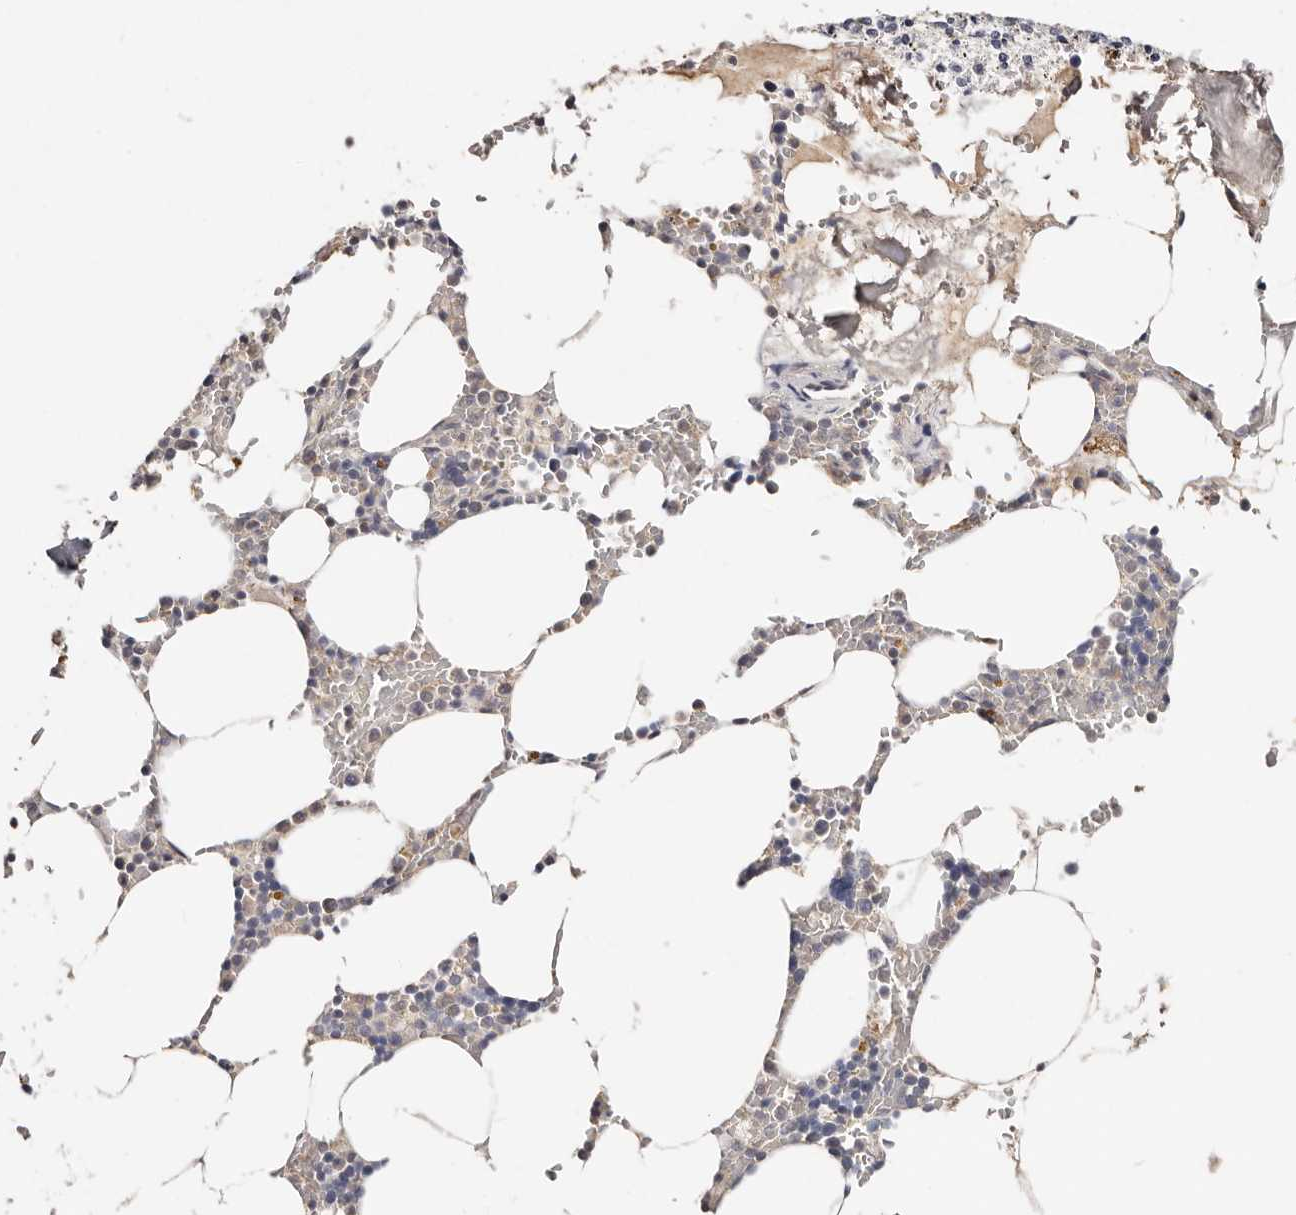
{"staining": {"intensity": "negative", "quantity": "none", "location": "none"}, "tissue": "bone marrow", "cell_type": "Hematopoietic cells", "image_type": "normal", "snomed": [{"axis": "morphology", "description": "Normal tissue, NOS"}, {"axis": "topography", "description": "Bone marrow"}], "caption": "An immunohistochemistry (IHC) image of unremarkable bone marrow is shown. There is no staining in hematopoietic cells of bone marrow.", "gene": "VIPAS39", "patient": {"sex": "male", "age": 70}}